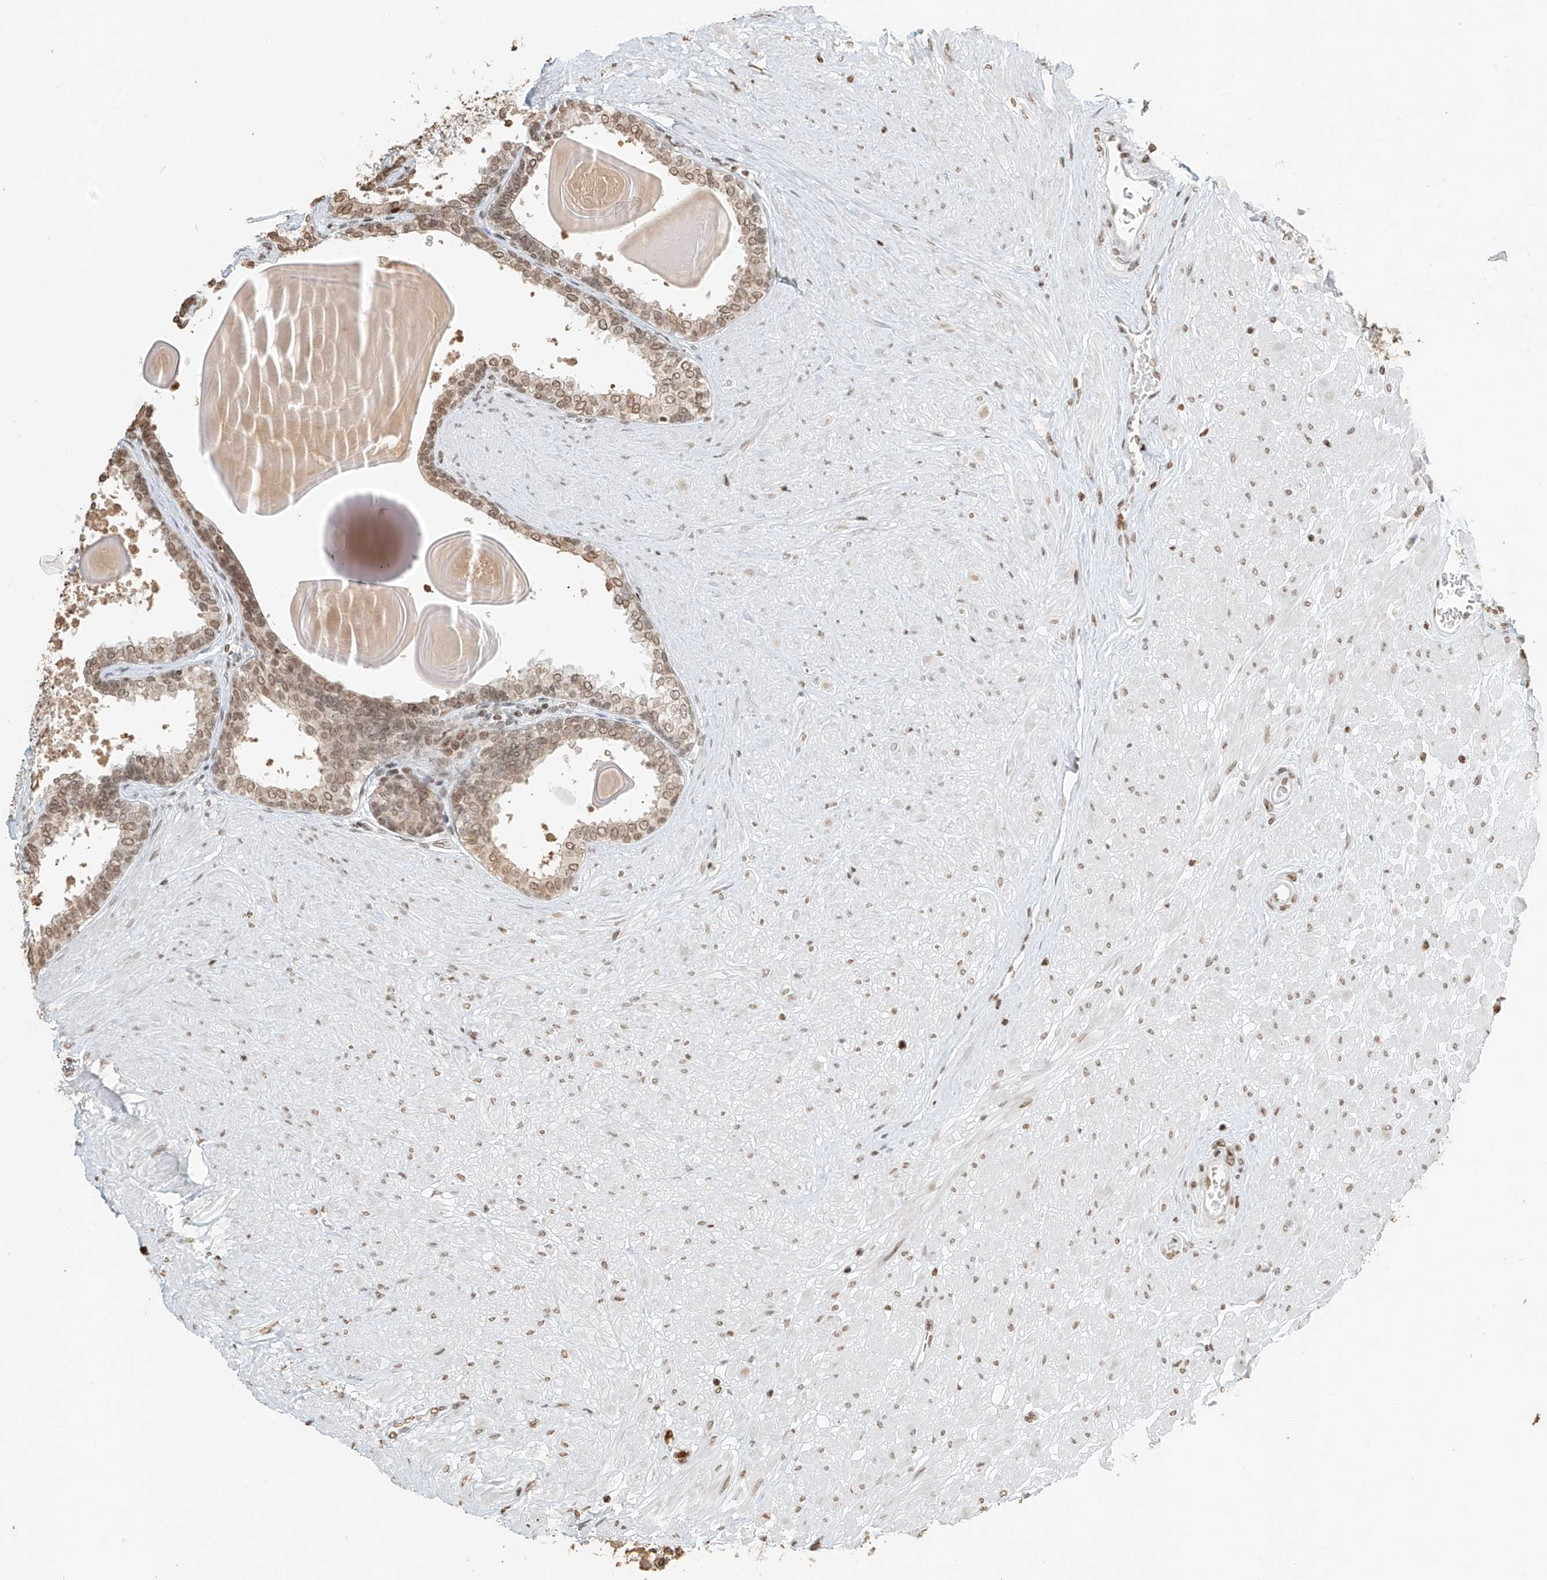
{"staining": {"intensity": "moderate", "quantity": ">75%", "location": "cytoplasmic/membranous,nuclear"}, "tissue": "prostate", "cell_type": "Glandular cells", "image_type": "normal", "snomed": [{"axis": "morphology", "description": "Normal tissue, NOS"}, {"axis": "topography", "description": "Prostate"}], "caption": "High-magnification brightfield microscopy of normal prostate stained with DAB (brown) and counterstained with hematoxylin (blue). glandular cells exhibit moderate cytoplasmic/membranous,nuclear staining is appreciated in approximately>75% of cells.", "gene": "C17orf58", "patient": {"sex": "male", "age": 48}}